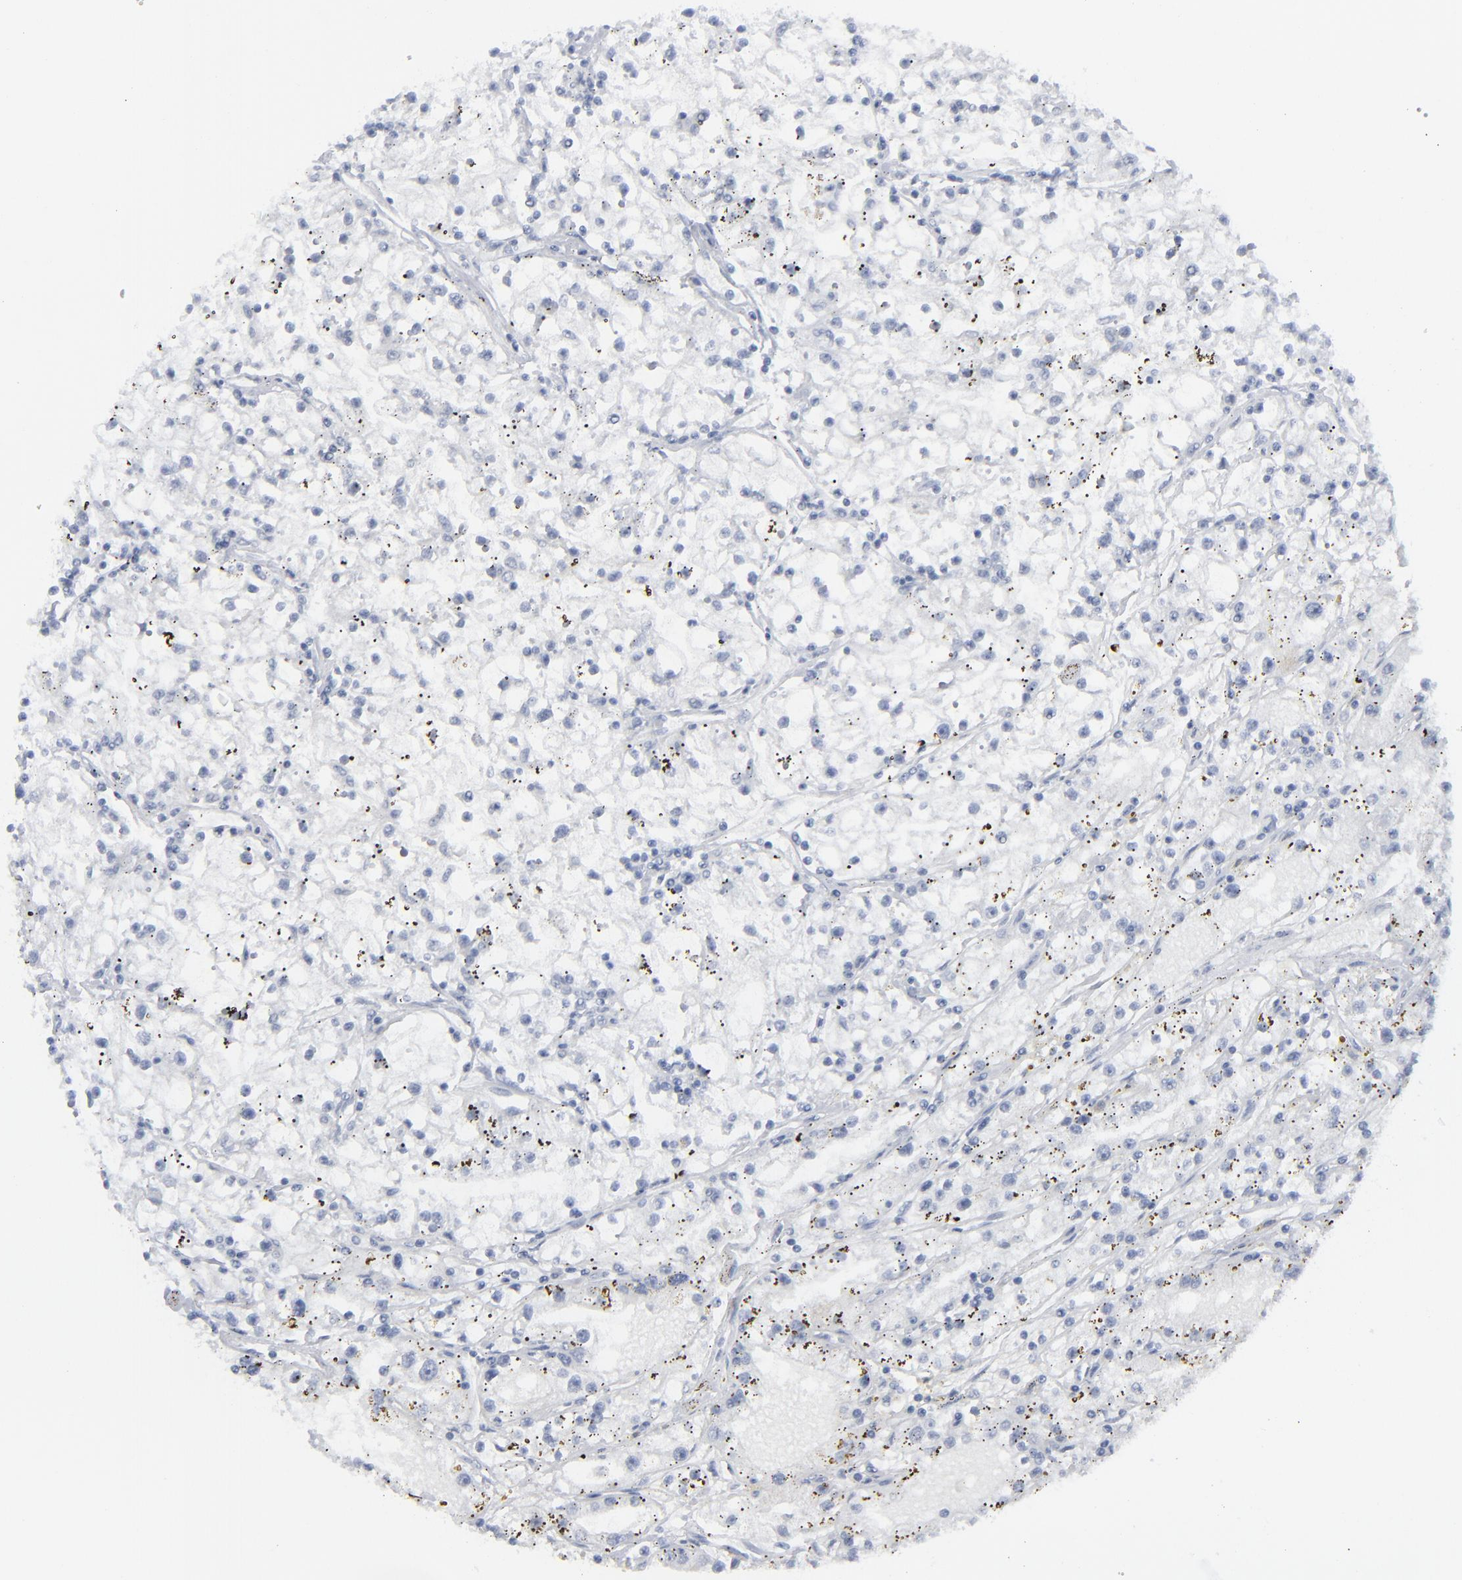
{"staining": {"intensity": "negative", "quantity": "none", "location": "none"}, "tissue": "renal cancer", "cell_type": "Tumor cells", "image_type": "cancer", "snomed": [{"axis": "morphology", "description": "Adenocarcinoma, NOS"}, {"axis": "topography", "description": "Kidney"}], "caption": "Renal cancer was stained to show a protein in brown. There is no significant staining in tumor cells.", "gene": "MSLN", "patient": {"sex": "male", "age": 56}}